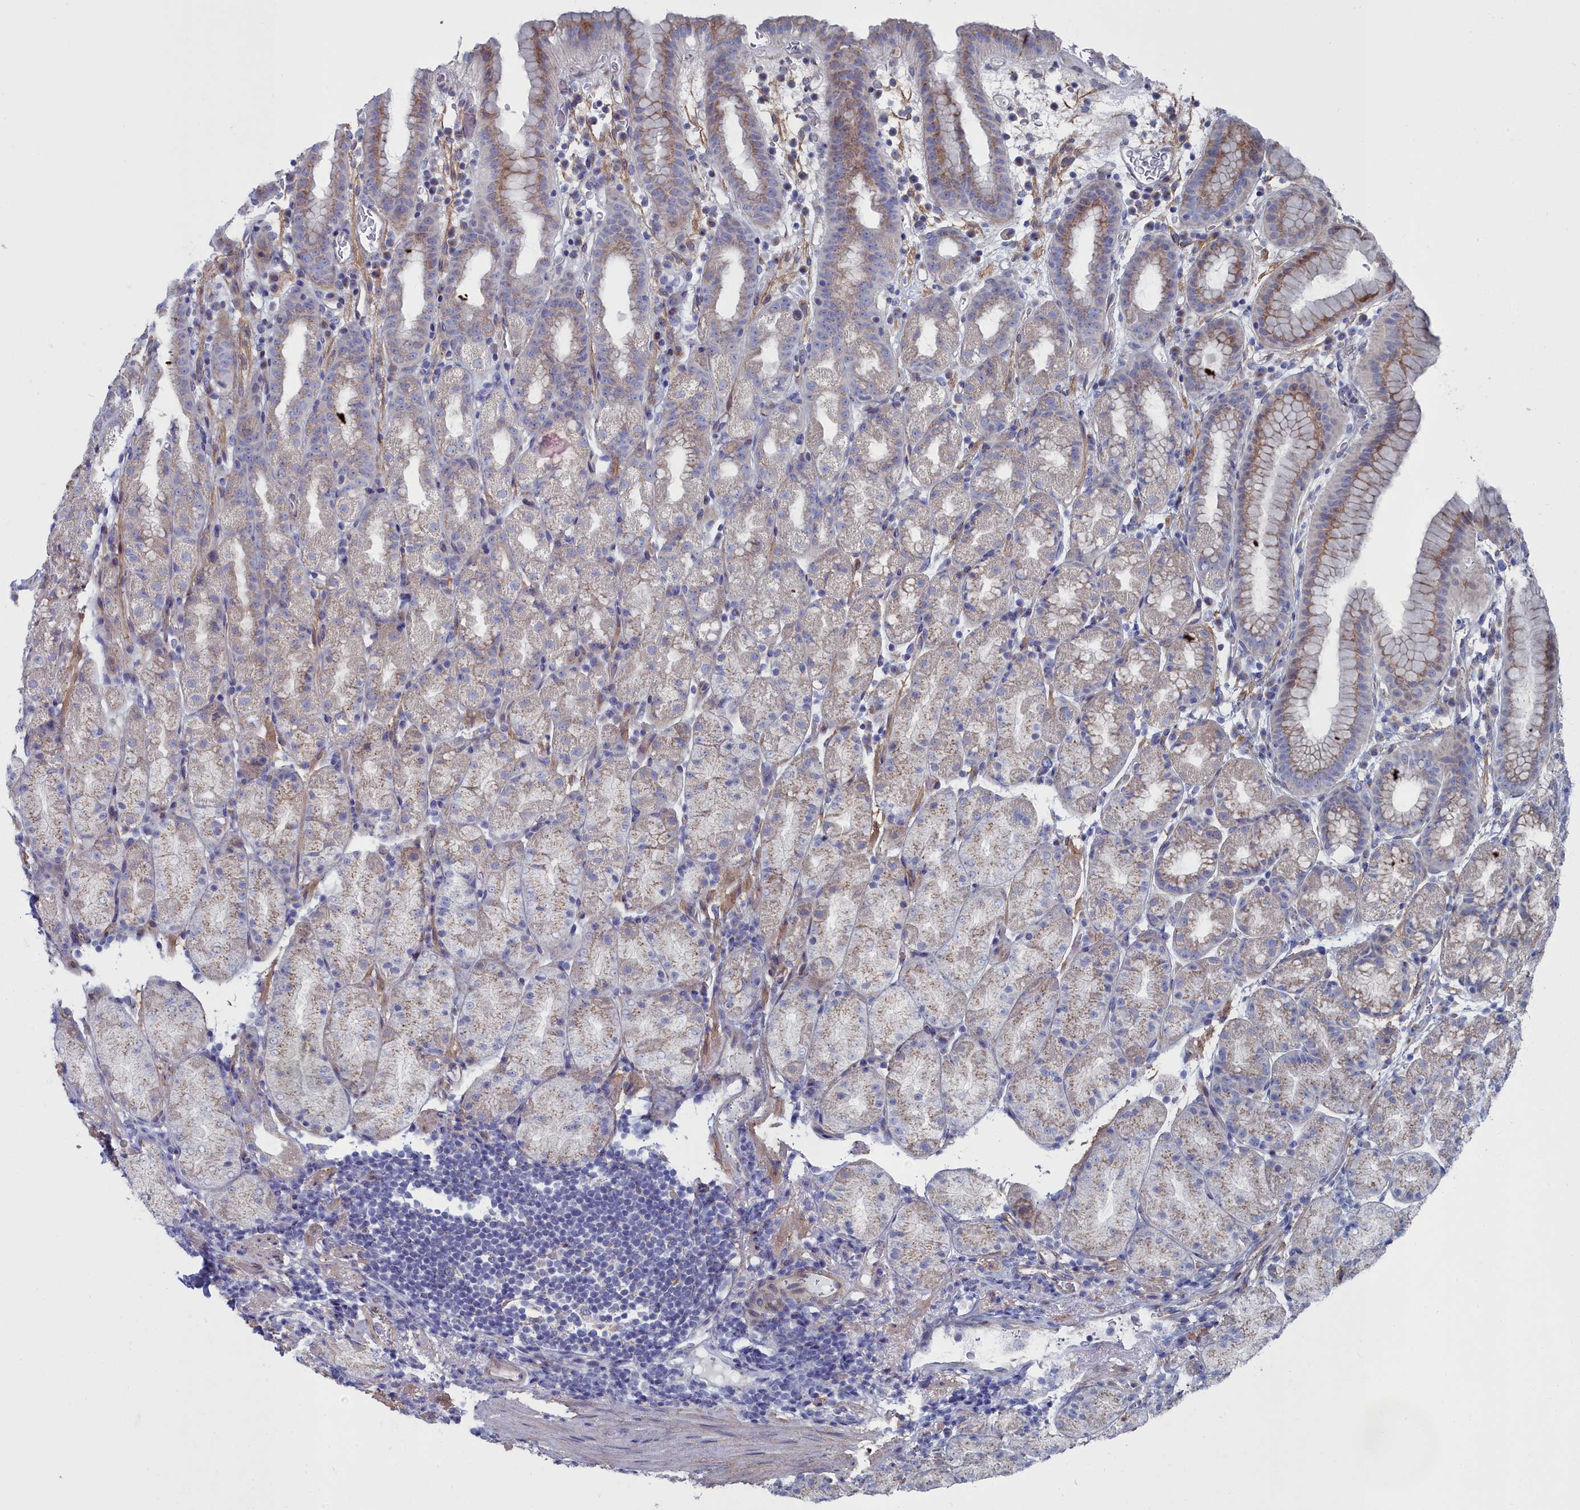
{"staining": {"intensity": "moderate", "quantity": "<25%", "location": "cytoplasmic/membranous"}, "tissue": "stomach", "cell_type": "Glandular cells", "image_type": "normal", "snomed": [{"axis": "morphology", "description": "Normal tissue, NOS"}, {"axis": "topography", "description": "Stomach, upper"}, {"axis": "topography", "description": "Stomach, lower"}, {"axis": "topography", "description": "Small intestine"}], "caption": "This is an image of IHC staining of unremarkable stomach, which shows moderate expression in the cytoplasmic/membranous of glandular cells.", "gene": "SHISAL2A", "patient": {"sex": "male", "age": 68}}